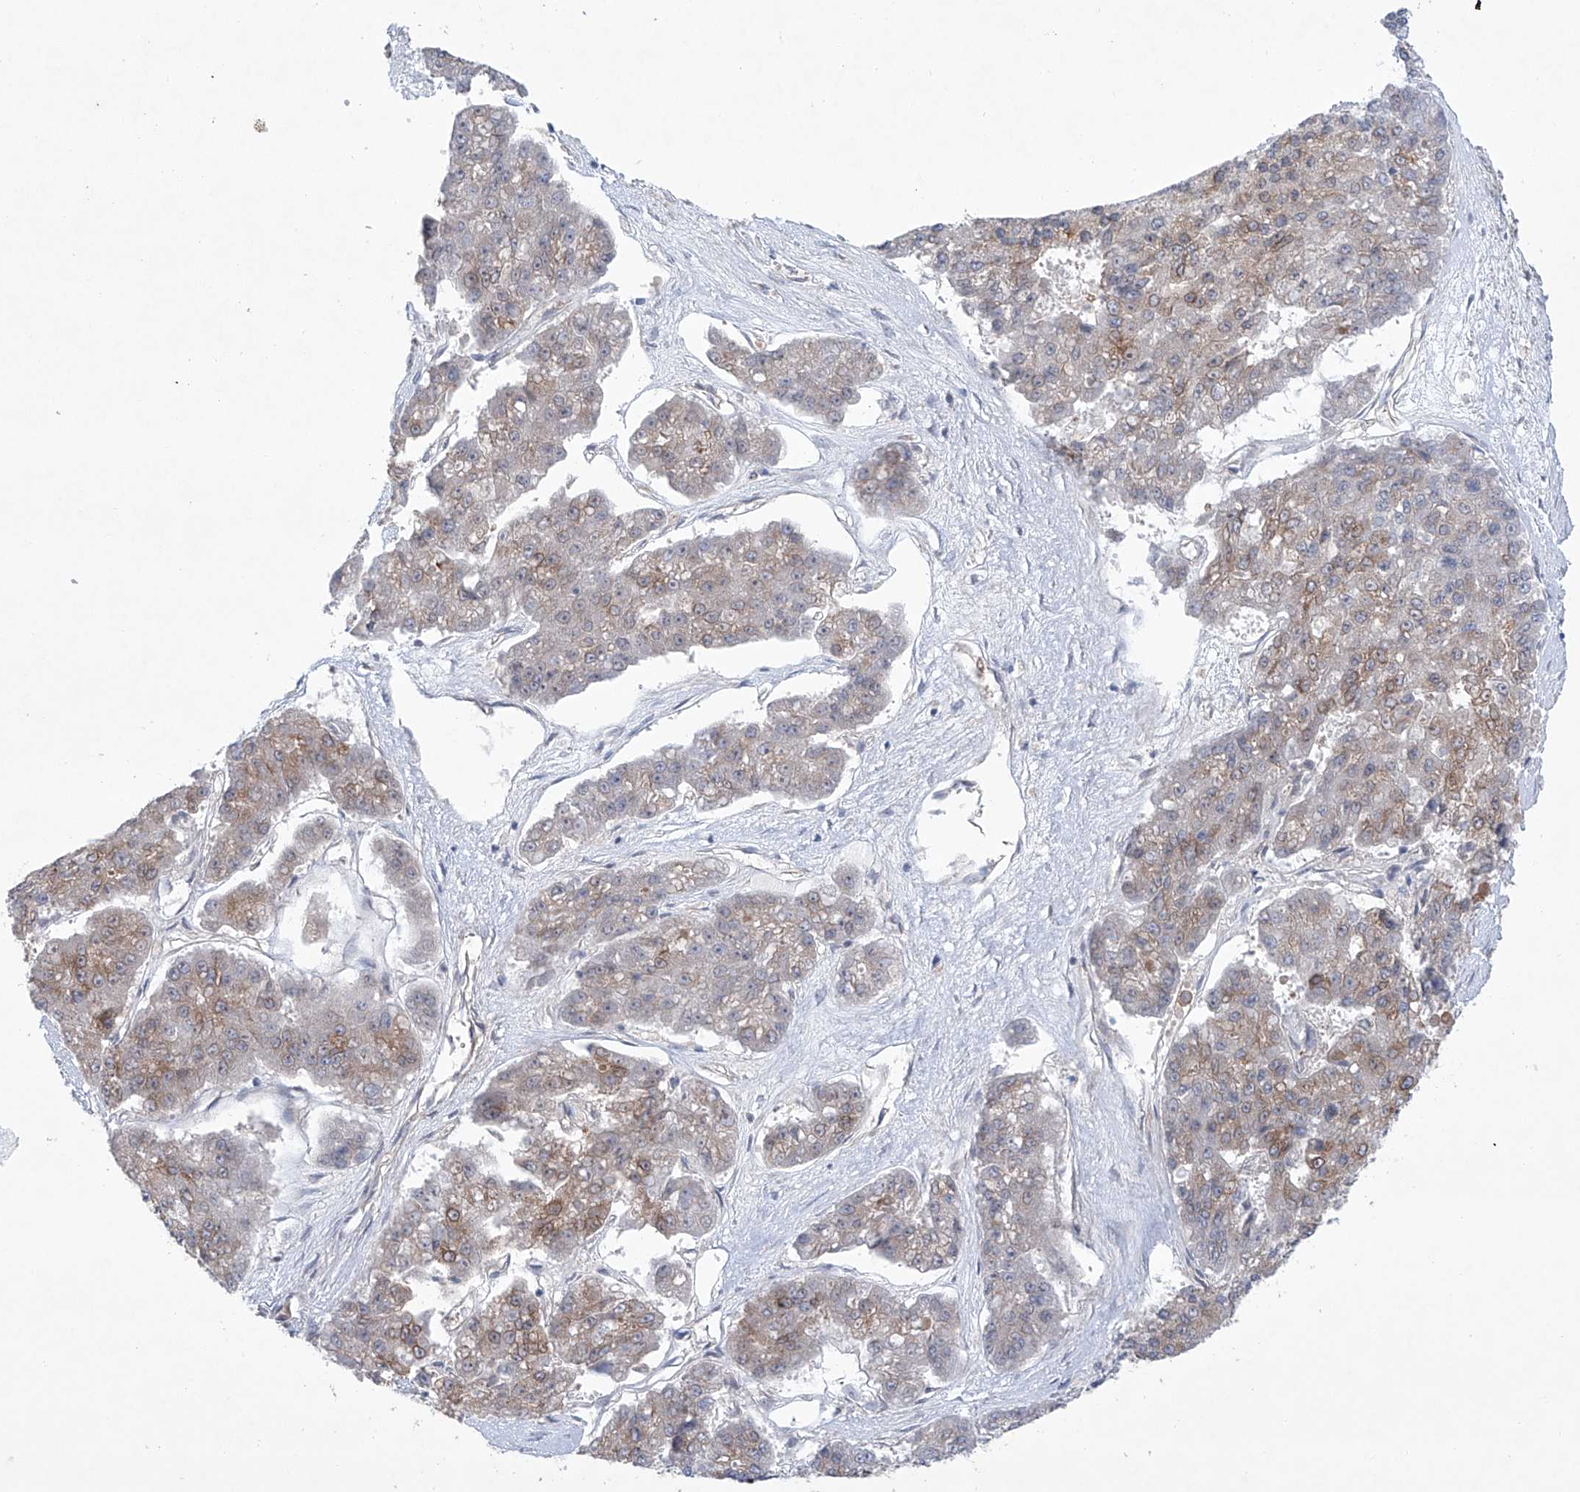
{"staining": {"intensity": "moderate", "quantity": "25%-75%", "location": "cytoplasmic/membranous"}, "tissue": "pancreatic cancer", "cell_type": "Tumor cells", "image_type": "cancer", "snomed": [{"axis": "morphology", "description": "Adenocarcinoma, NOS"}, {"axis": "topography", "description": "Pancreas"}], "caption": "Protein expression analysis of pancreatic cancer (adenocarcinoma) reveals moderate cytoplasmic/membranous expression in approximately 25%-75% of tumor cells.", "gene": "KLC4", "patient": {"sex": "male", "age": 50}}